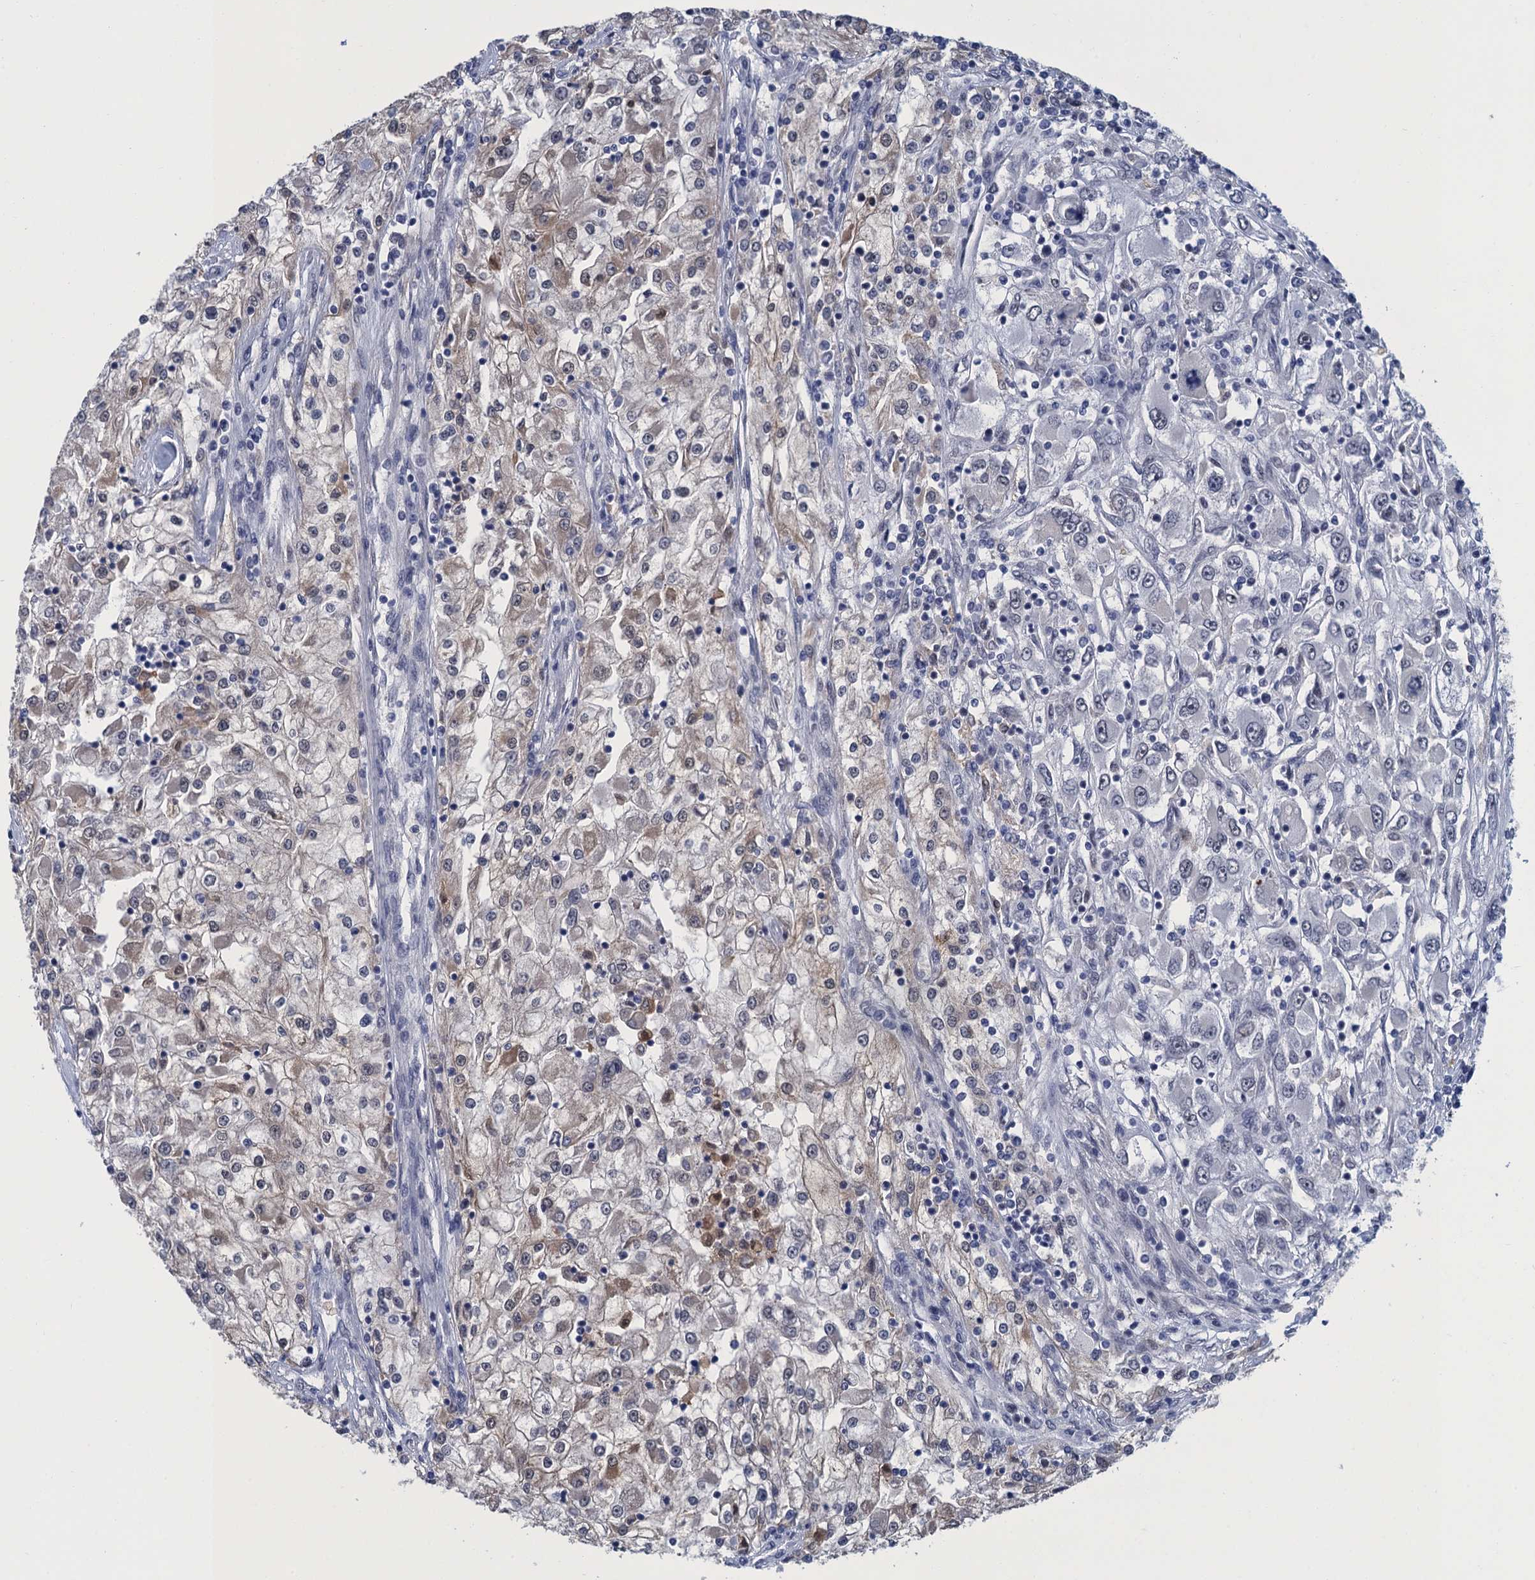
{"staining": {"intensity": "weak", "quantity": "25%-75%", "location": "cytoplasmic/membranous"}, "tissue": "renal cancer", "cell_type": "Tumor cells", "image_type": "cancer", "snomed": [{"axis": "morphology", "description": "Adenocarcinoma, NOS"}, {"axis": "topography", "description": "Kidney"}], "caption": "Renal adenocarcinoma was stained to show a protein in brown. There is low levels of weak cytoplasmic/membranous positivity in approximately 25%-75% of tumor cells.", "gene": "GINS3", "patient": {"sex": "female", "age": 52}}